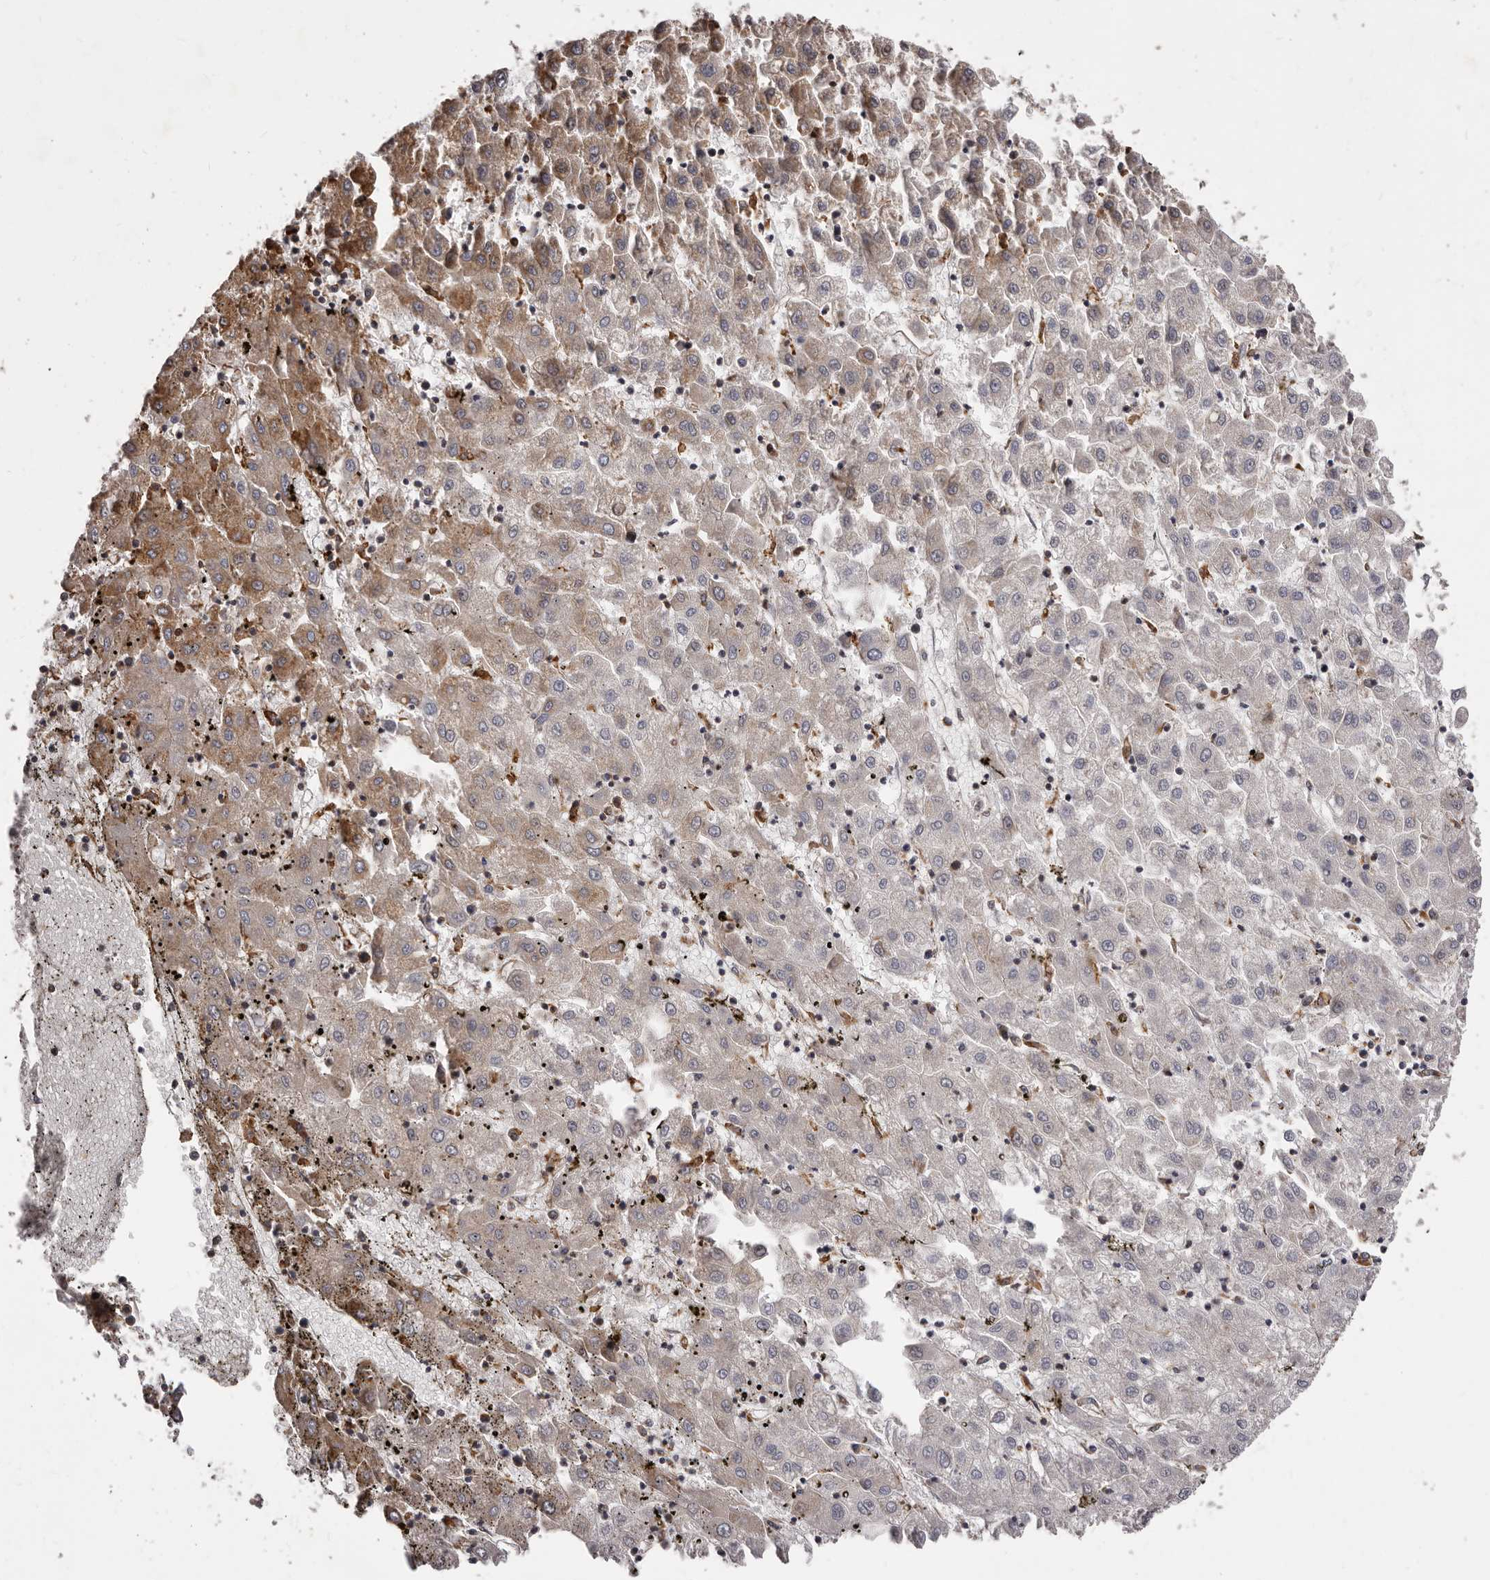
{"staining": {"intensity": "moderate", "quantity": "25%-75%", "location": "cytoplasmic/membranous"}, "tissue": "liver cancer", "cell_type": "Tumor cells", "image_type": "cancer", "snomed": [{"axis": "morphology", "description": "Carcinoma, Hepatocellular, NOS"}, {"axis": "topography", "description": "Liver"}], "caption": "High-magnification brightfield microscopy of hepatocellular carcinoma (liver) stained with DAB (3,3'-diaminobenzidine) (brown) and counterstained with hematoxylin (blue). tumor cells exhibit moderate cytoplasmic/membranous expression is present in approximately25%-75% of cells. (DAB = brown stain, brightfield microscopy at high magnification).", "gene": "ALPK1", "patient": {"sex": "male", "age": 72}}